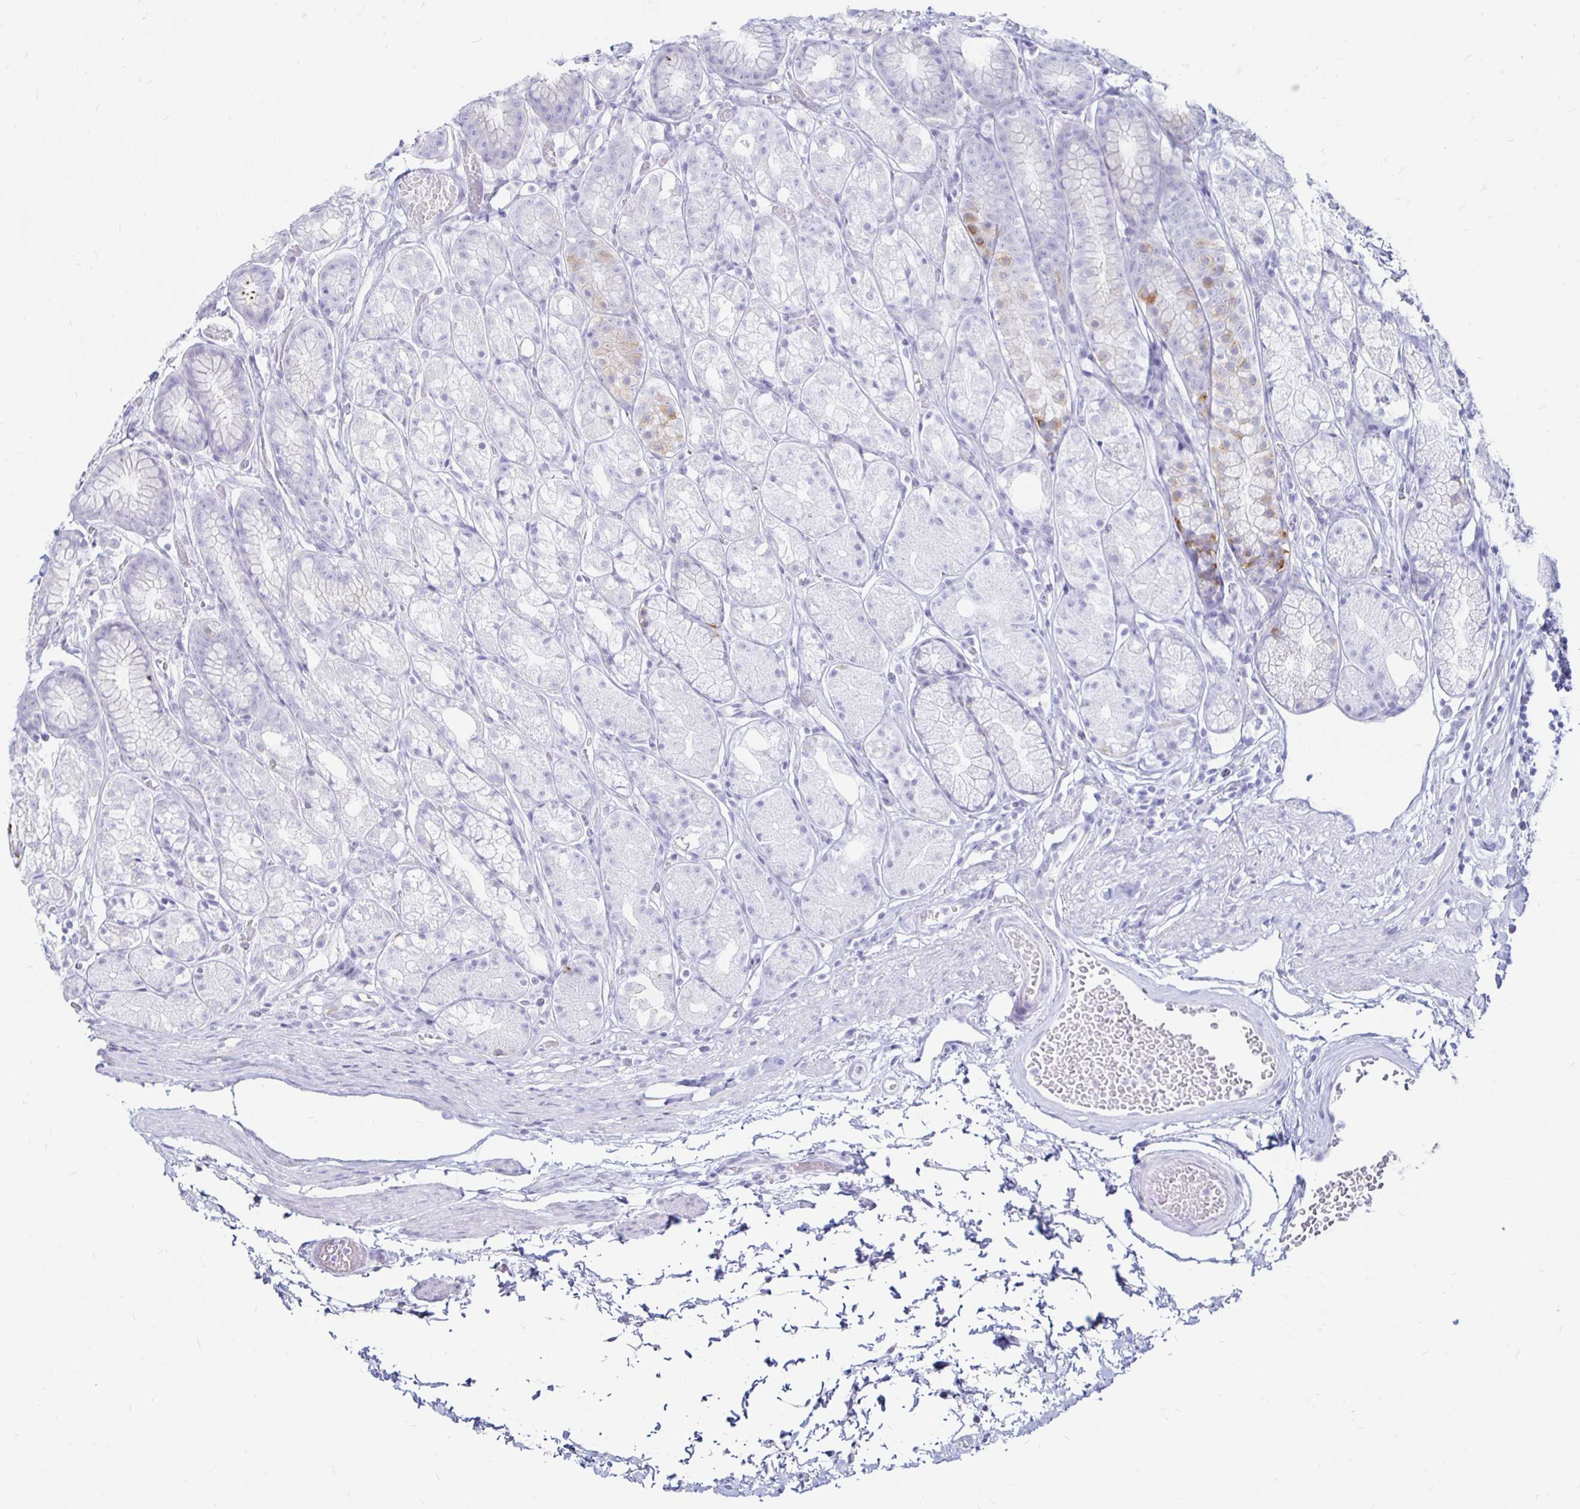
{"staining": {"intensity": "weak", "quantity": "<25%", "location": "cytoplasmic/membranous"}, "tissue": "stomach", "cell_type": "Glandular cells", "image_type": "normal", "snomed": [{"axis": "morphology", "description": "Normal tissue, NOS"}, {"axis": "topography", "description": "Smooth muscle"}, {"axis": "topography", "description": "Stomach"}], "caption": "Immunohistochemistry image of unremarkable stomach: stomach stained with DAB shows no significant protein positivity in glandular cells.", "gene": "TIMP1", "patient": {"sex": "male", "age": 70}}